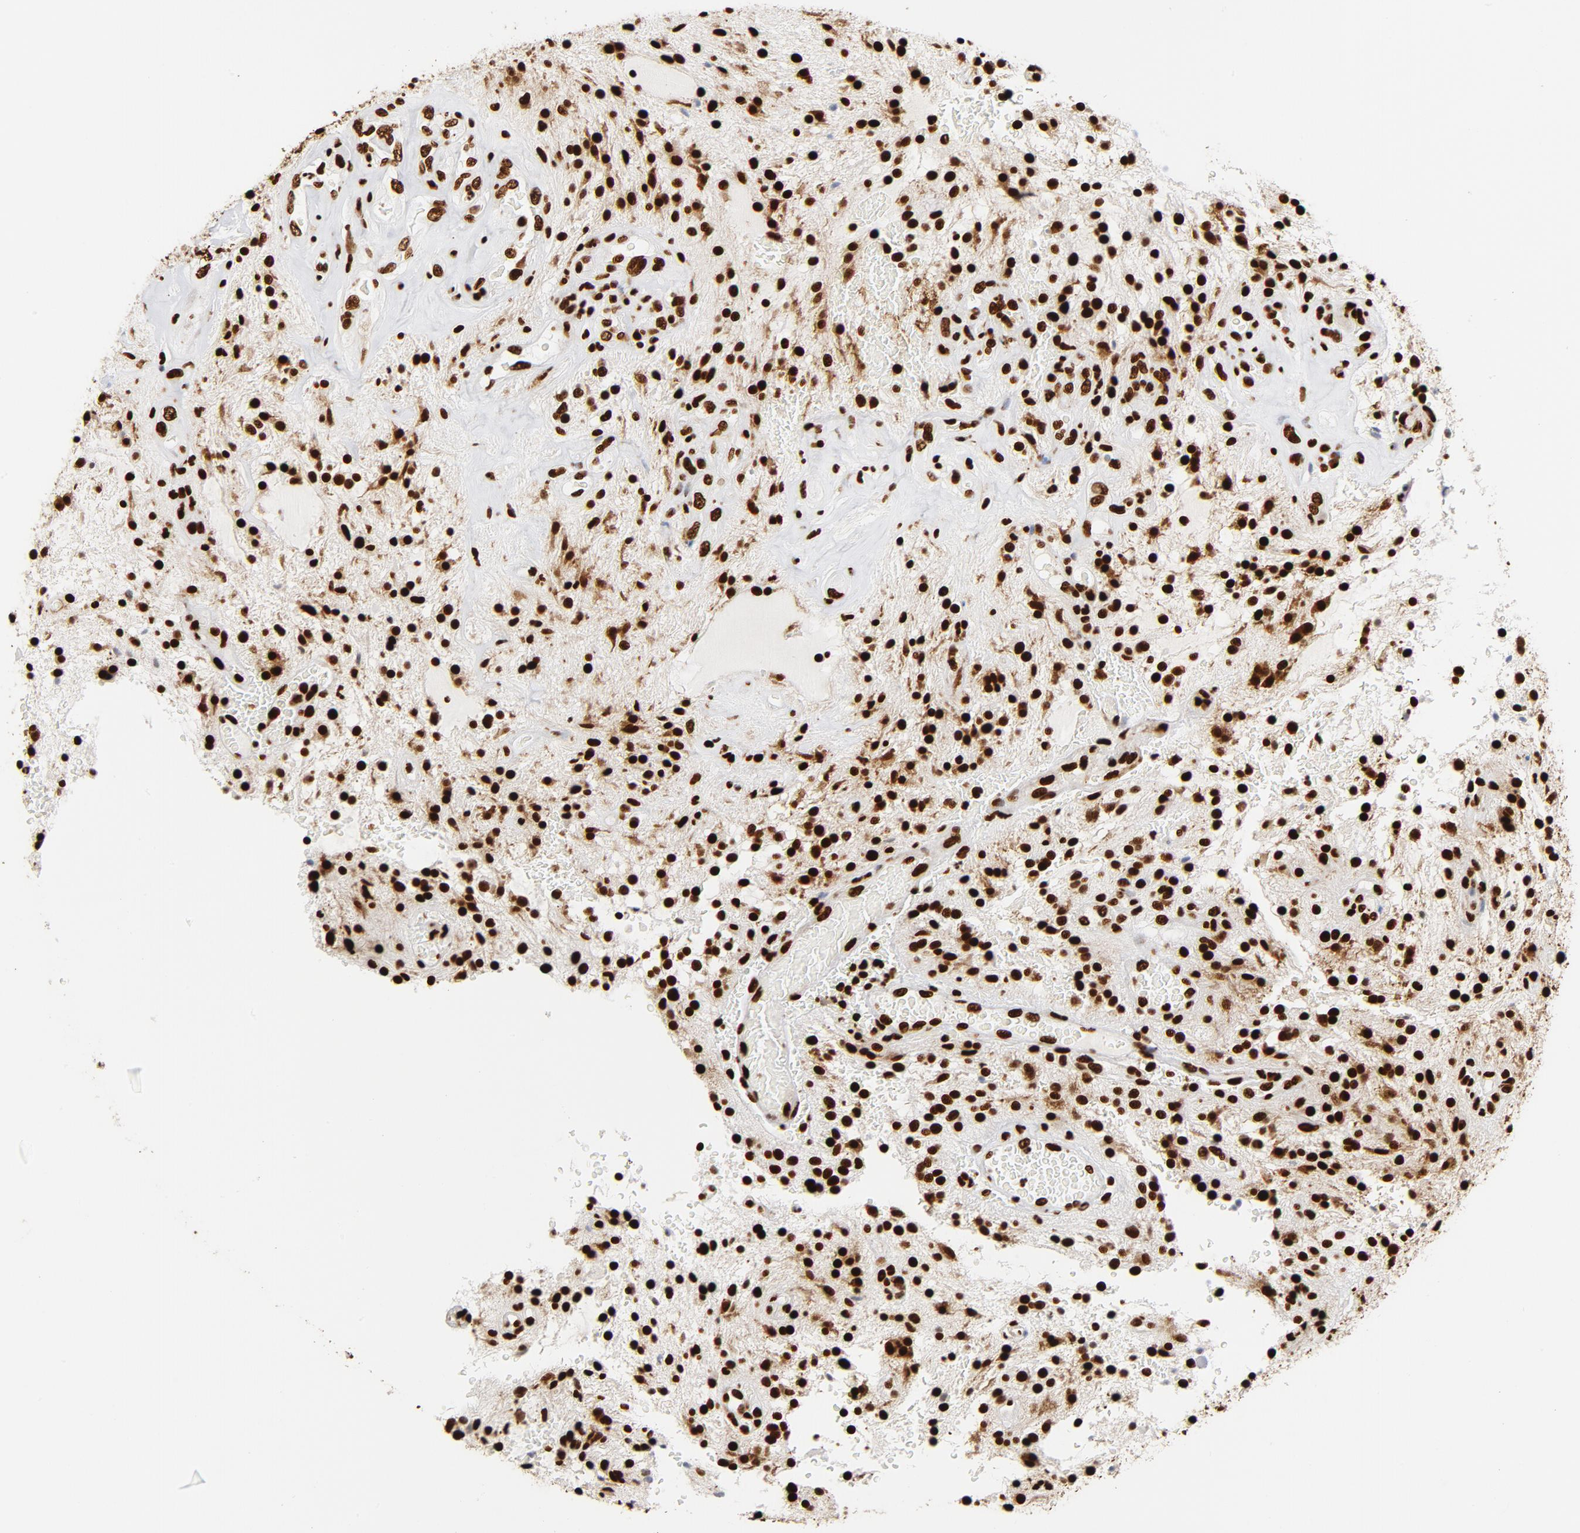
{"staining": {"intensity": "strong", "quantity": ">75%", "location": "nuclear"}, "tissue": "glioma", "cell_type": "Tumor cells", "image_type": "cancer", "snomed": [{"axis": "morphology", "description": "Glioma, malignant, NOS"}, {"axis": "topography", "description": "Cerebellum"}], "caption": "Glioma stained with immunohistochemistry (IHC) shows strong nuclear positivity in approximately >75% of tumor cells.", "gene": "XRCC6", "patient": {"sex": "female", "age": 10}}